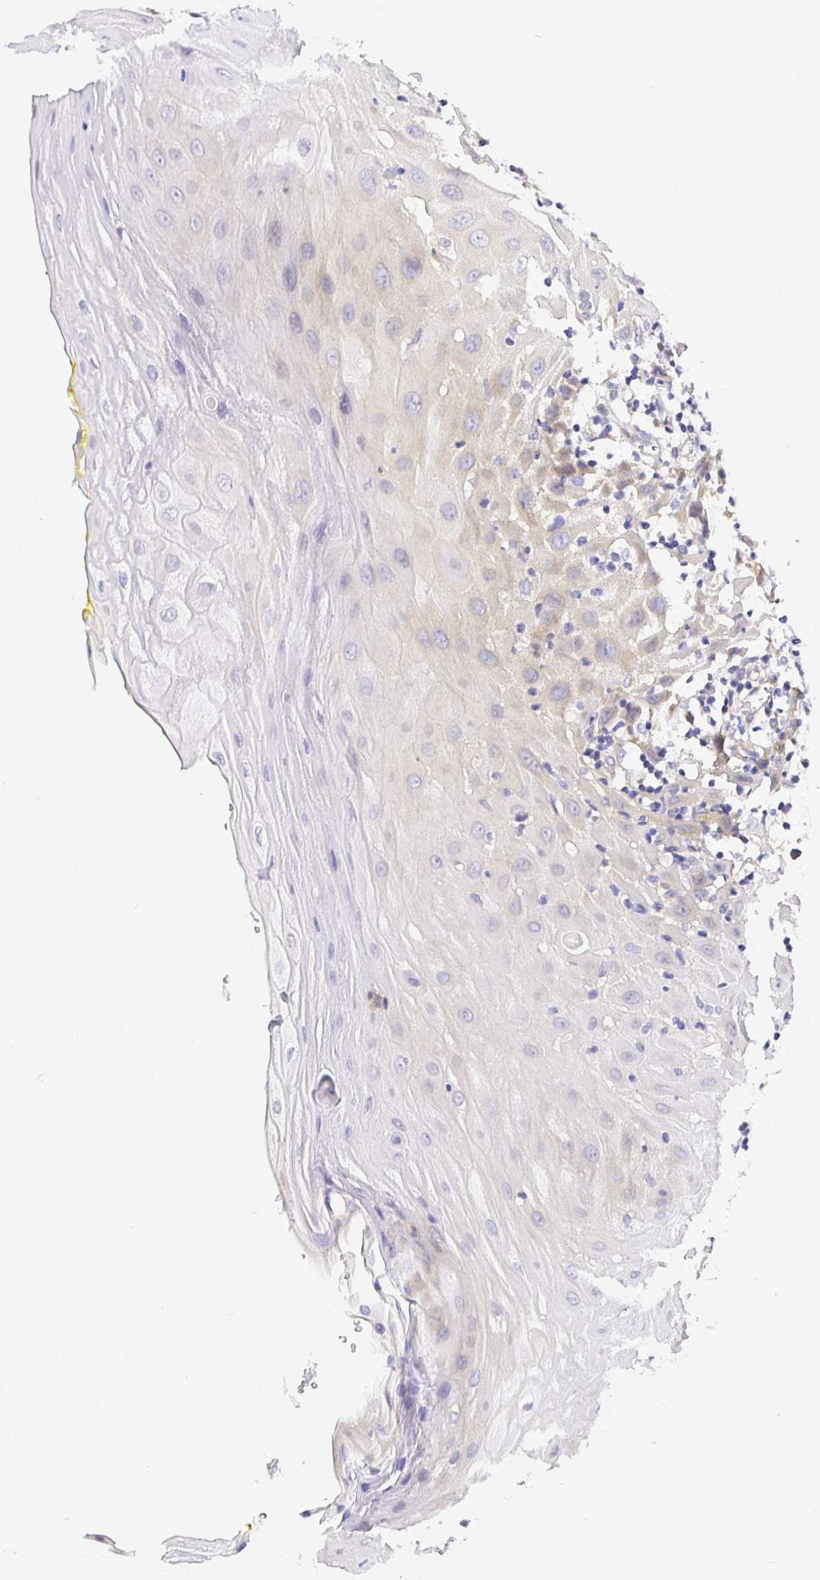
{"staining": {"intensity": "weak", "quantity": "<25%", "location": "cytoplasmic/membranous"}, "tissue": "oral mucosa", "cell_type": "Squamous epithelial cells", "image_type": "normal", "snomed": [{"axis": "morphology", "description": "Normal tissue, NOS"}, {"axis": "topography", "description": "Oral tissue"}], "caption": "High power microscopy image of an immunohistochemistry image of unremarkable oral mucosa, revealing no significant staining in squamous epithelial cells.", "gene": "OPALIN", "patient": {"sex": "female", "age": 81}}